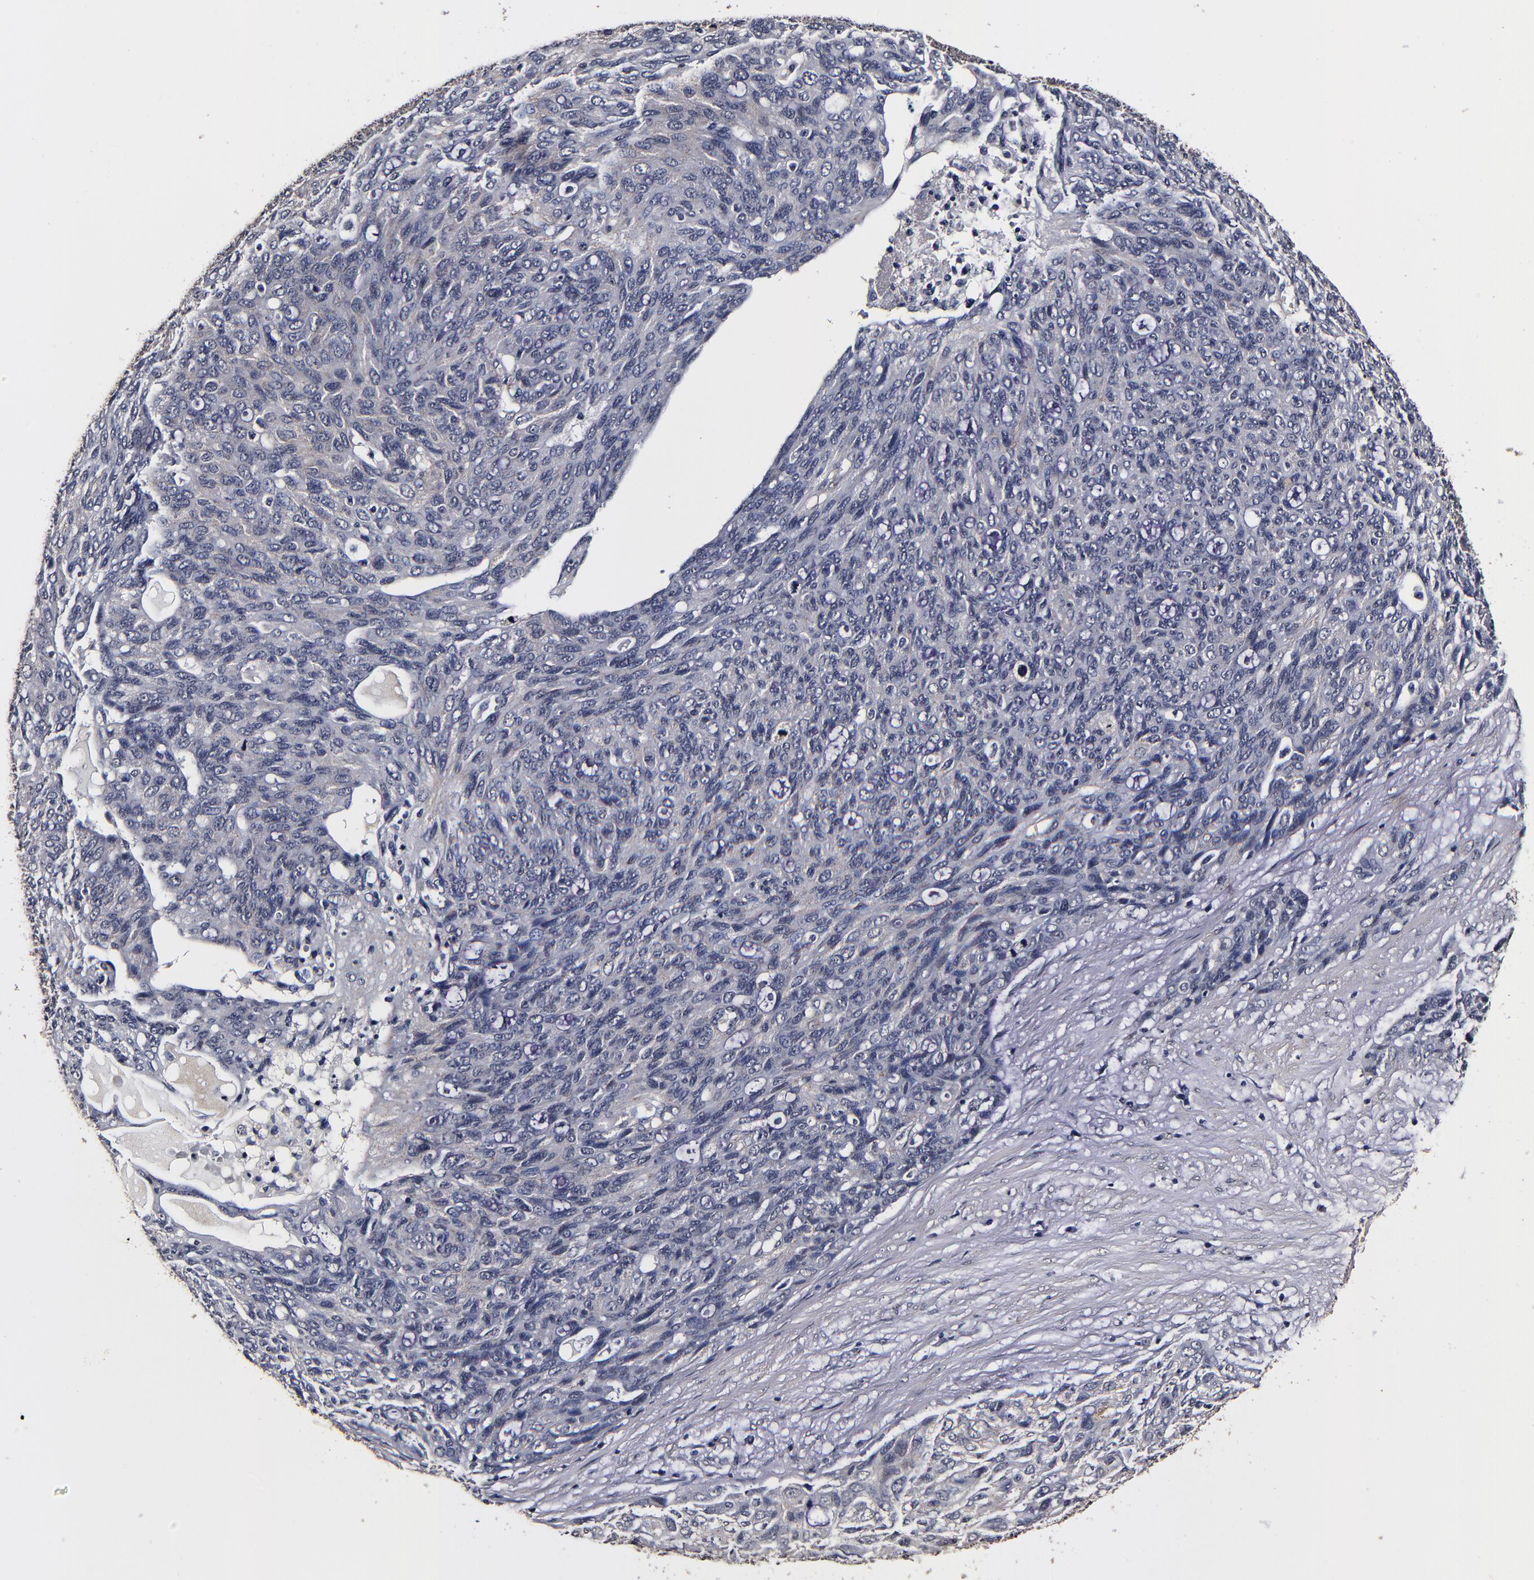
{"staining": {"intensity": "negative", "quantity": "none", "location": "none"}, "tissue": "ovarian cancer", "cell_type": "Tumor cells", "image_type": "cancer", "snomed": [{"axis": "morphology", "description": "Carcinoma, endometroid"}, {"axis": "topography", "description": "Ovary"}], "caption": "Tumor cells are negative for brown protein staining in ovarian cancer.", "gene": "MMP15", "patient": {"sex": "female", "age": 60}}